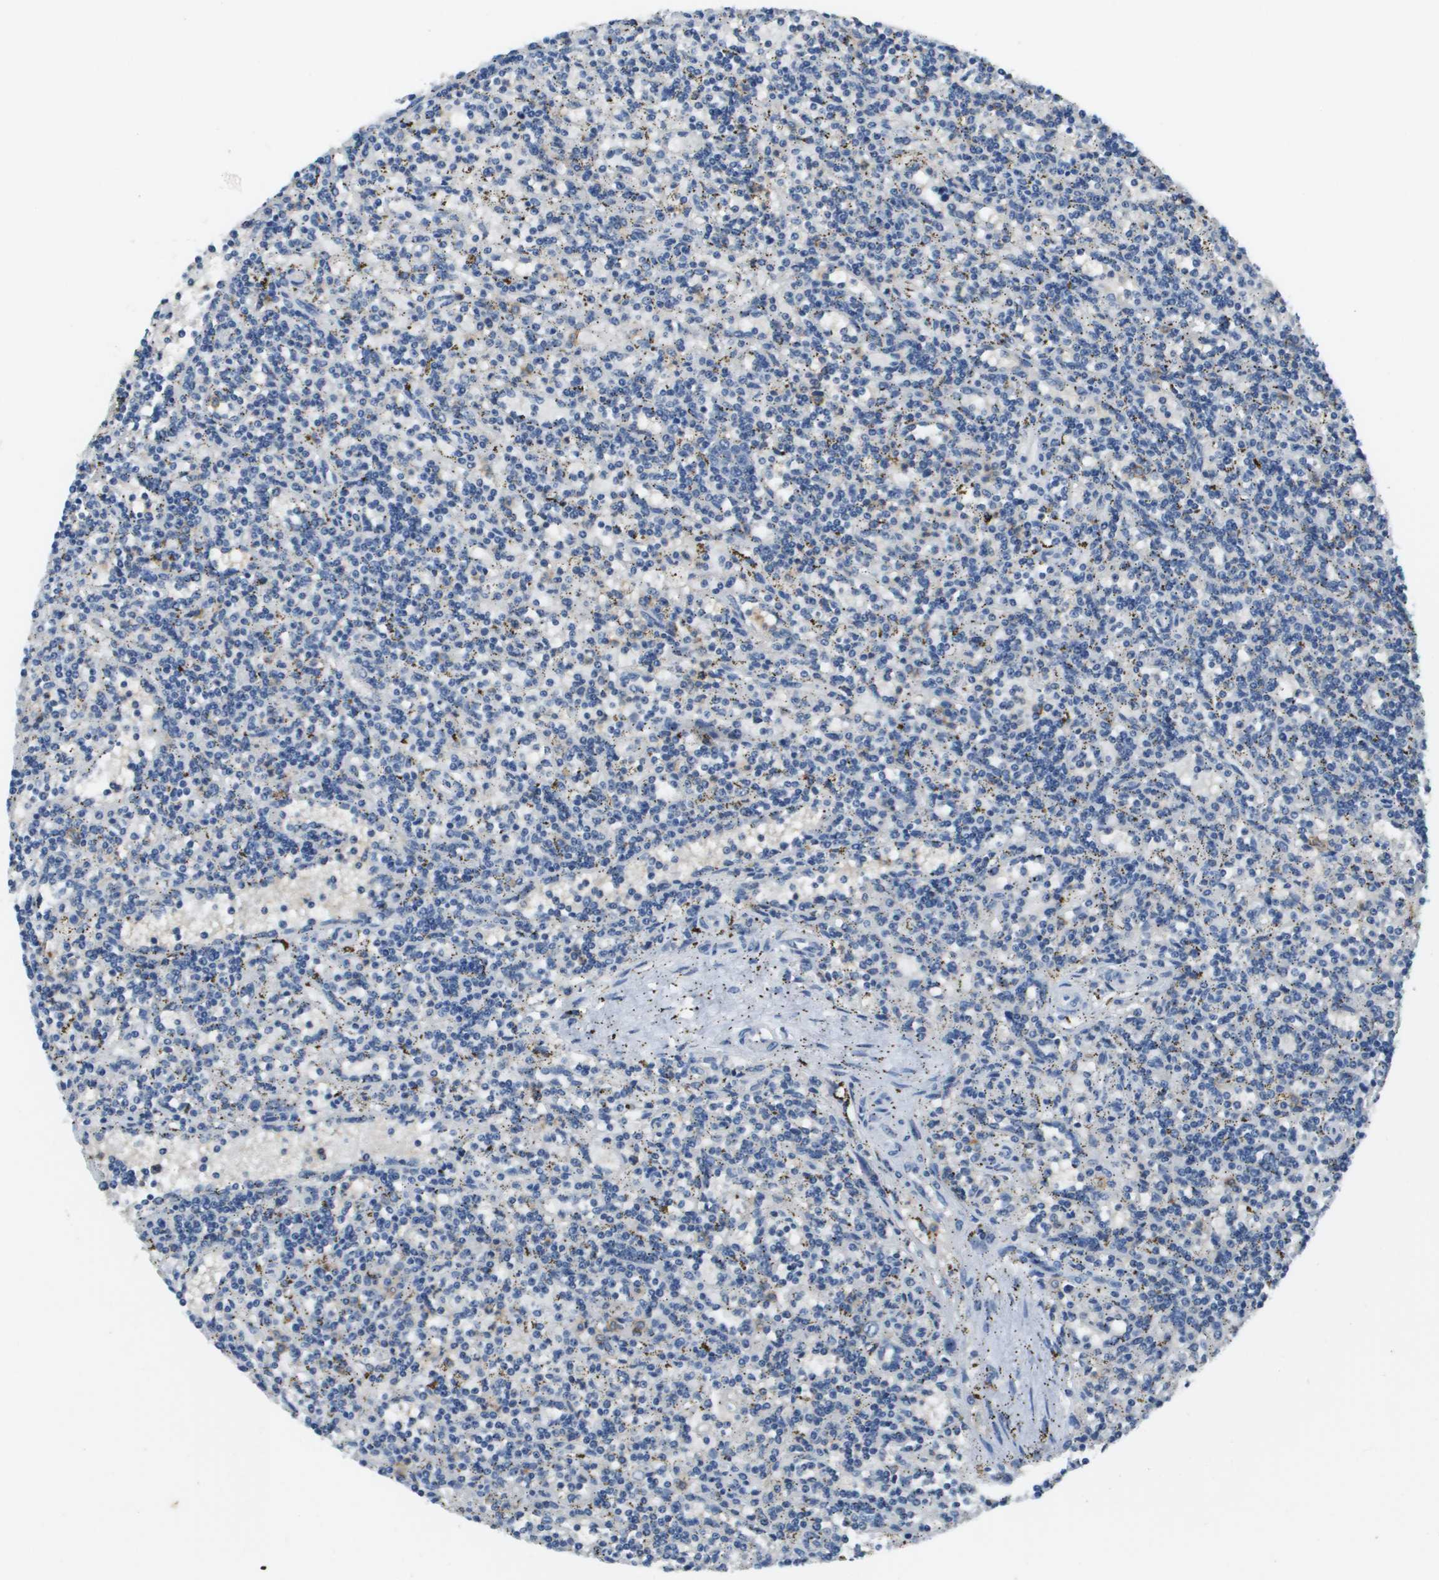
{"staining": {"intensity": "negative", "quantity": "none", "location": "none"}, "tissue": "lymphoma", "cell_type": "Tumor cells", "image_type": "cancer", "snomed": [{"axis": "morphology", "description": "Malignant lymphoma, non-Hodgkin's type, Low grade"}, {"axis": "topography", "description": "Spleen"}], "caption": "This image is of malignant lymphoma, non-Hodgkin's type (low-grade) stained with immunohistochemistry (IHC) to label a protein in brown with the nuclei are counter-stained blue. There is no positivity in tumor cells.", "gene": "SLC16A3", "patient": {"sex": "male", "age": 73}}